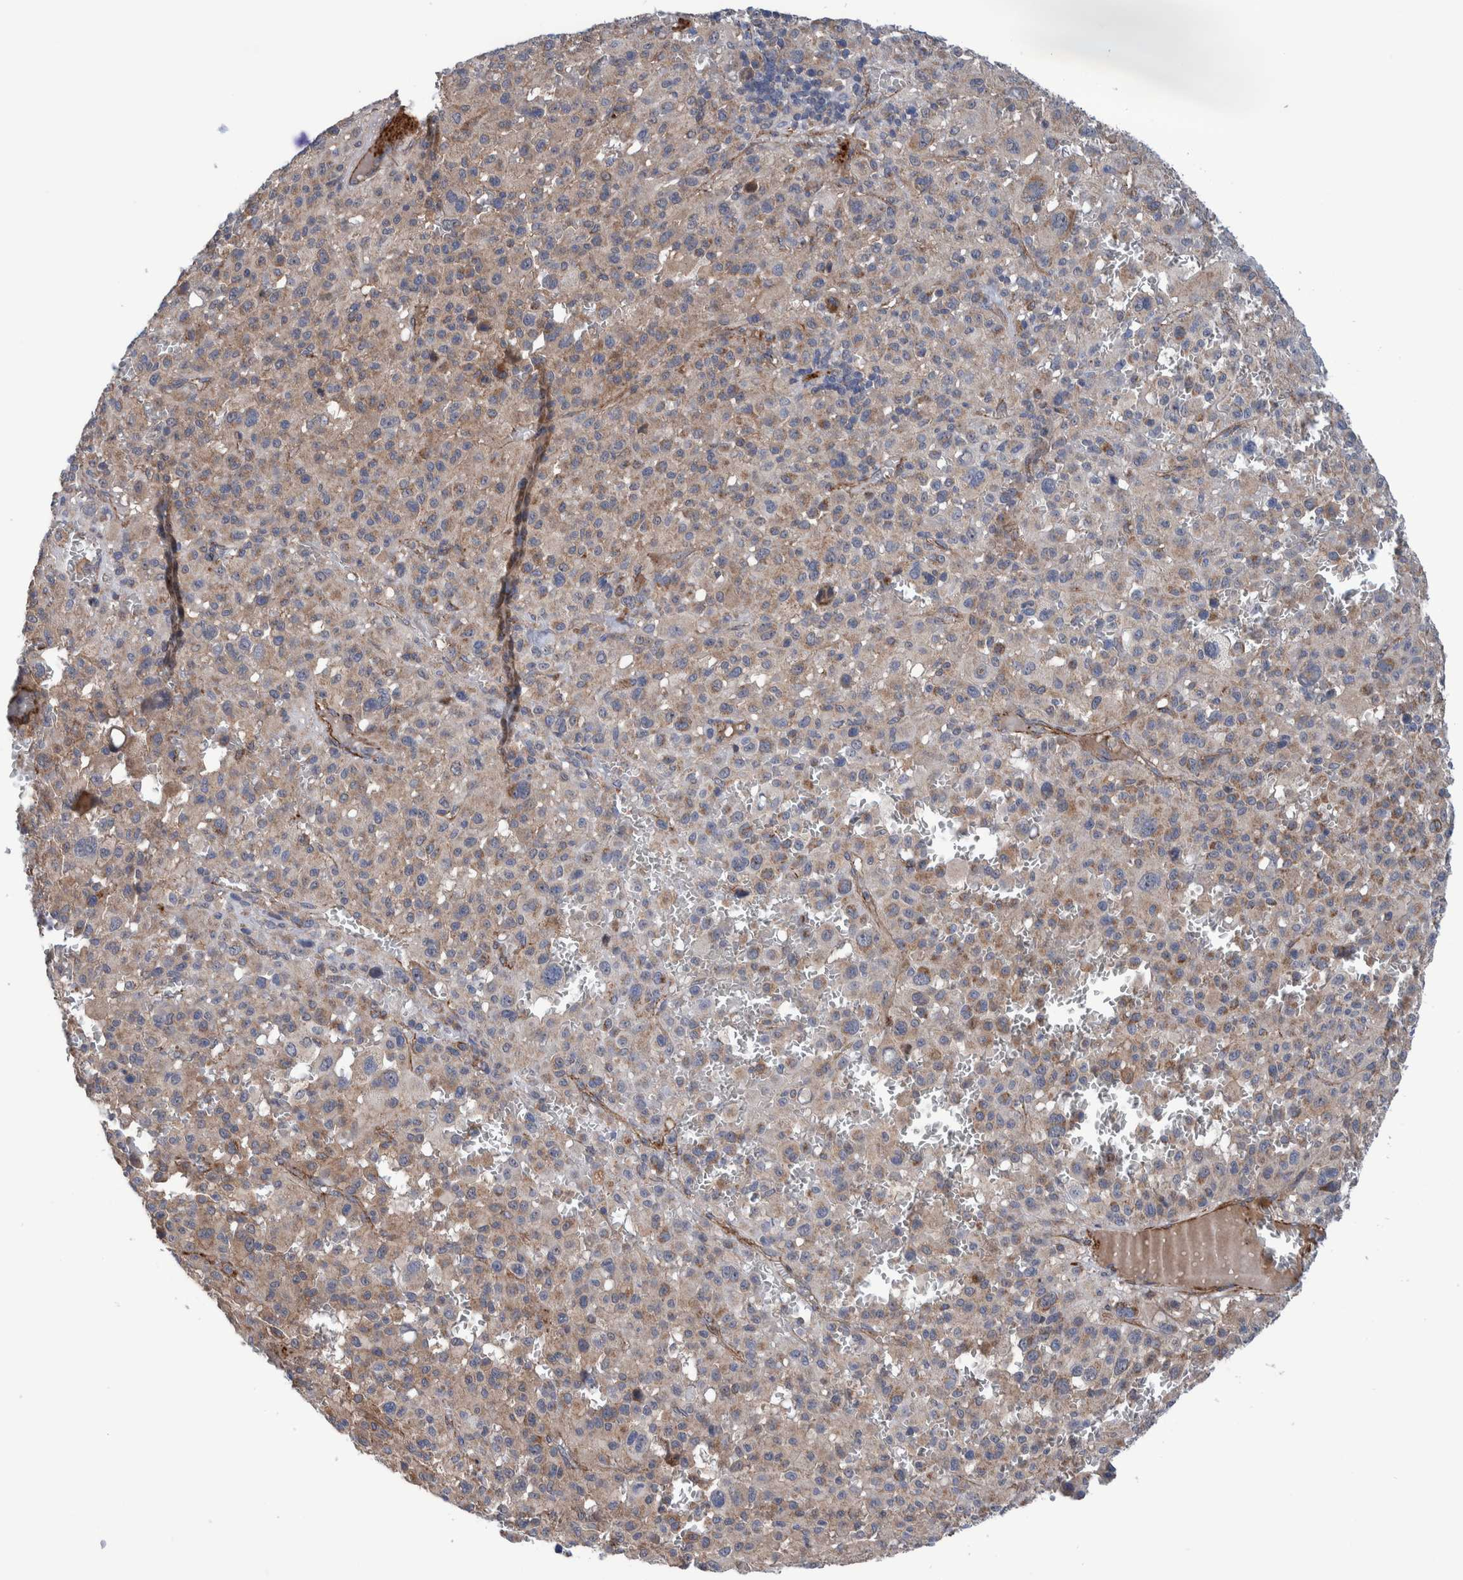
{"staining": {"intensity": "weak", "quantity": "<25%", "location": "cytoplasmic/membranous"}, "tissue": "melanoma", "cell_type": "Tumor cells", "image_type": "cancer", "snomed": [{"axis": "morphology", "description": "Malignant melanoma, Metastatic site"}, {"axis": "topography", "description": "Skin"}], "caption": "Immunohistochemistry histopathology image of human malignant melanoma (metastatic site) stained for a protein (brown), which demonstrates no expression in tumor cells.", "gene": "SLC25A10", "patient": {"sex": "female", "age": 74}}